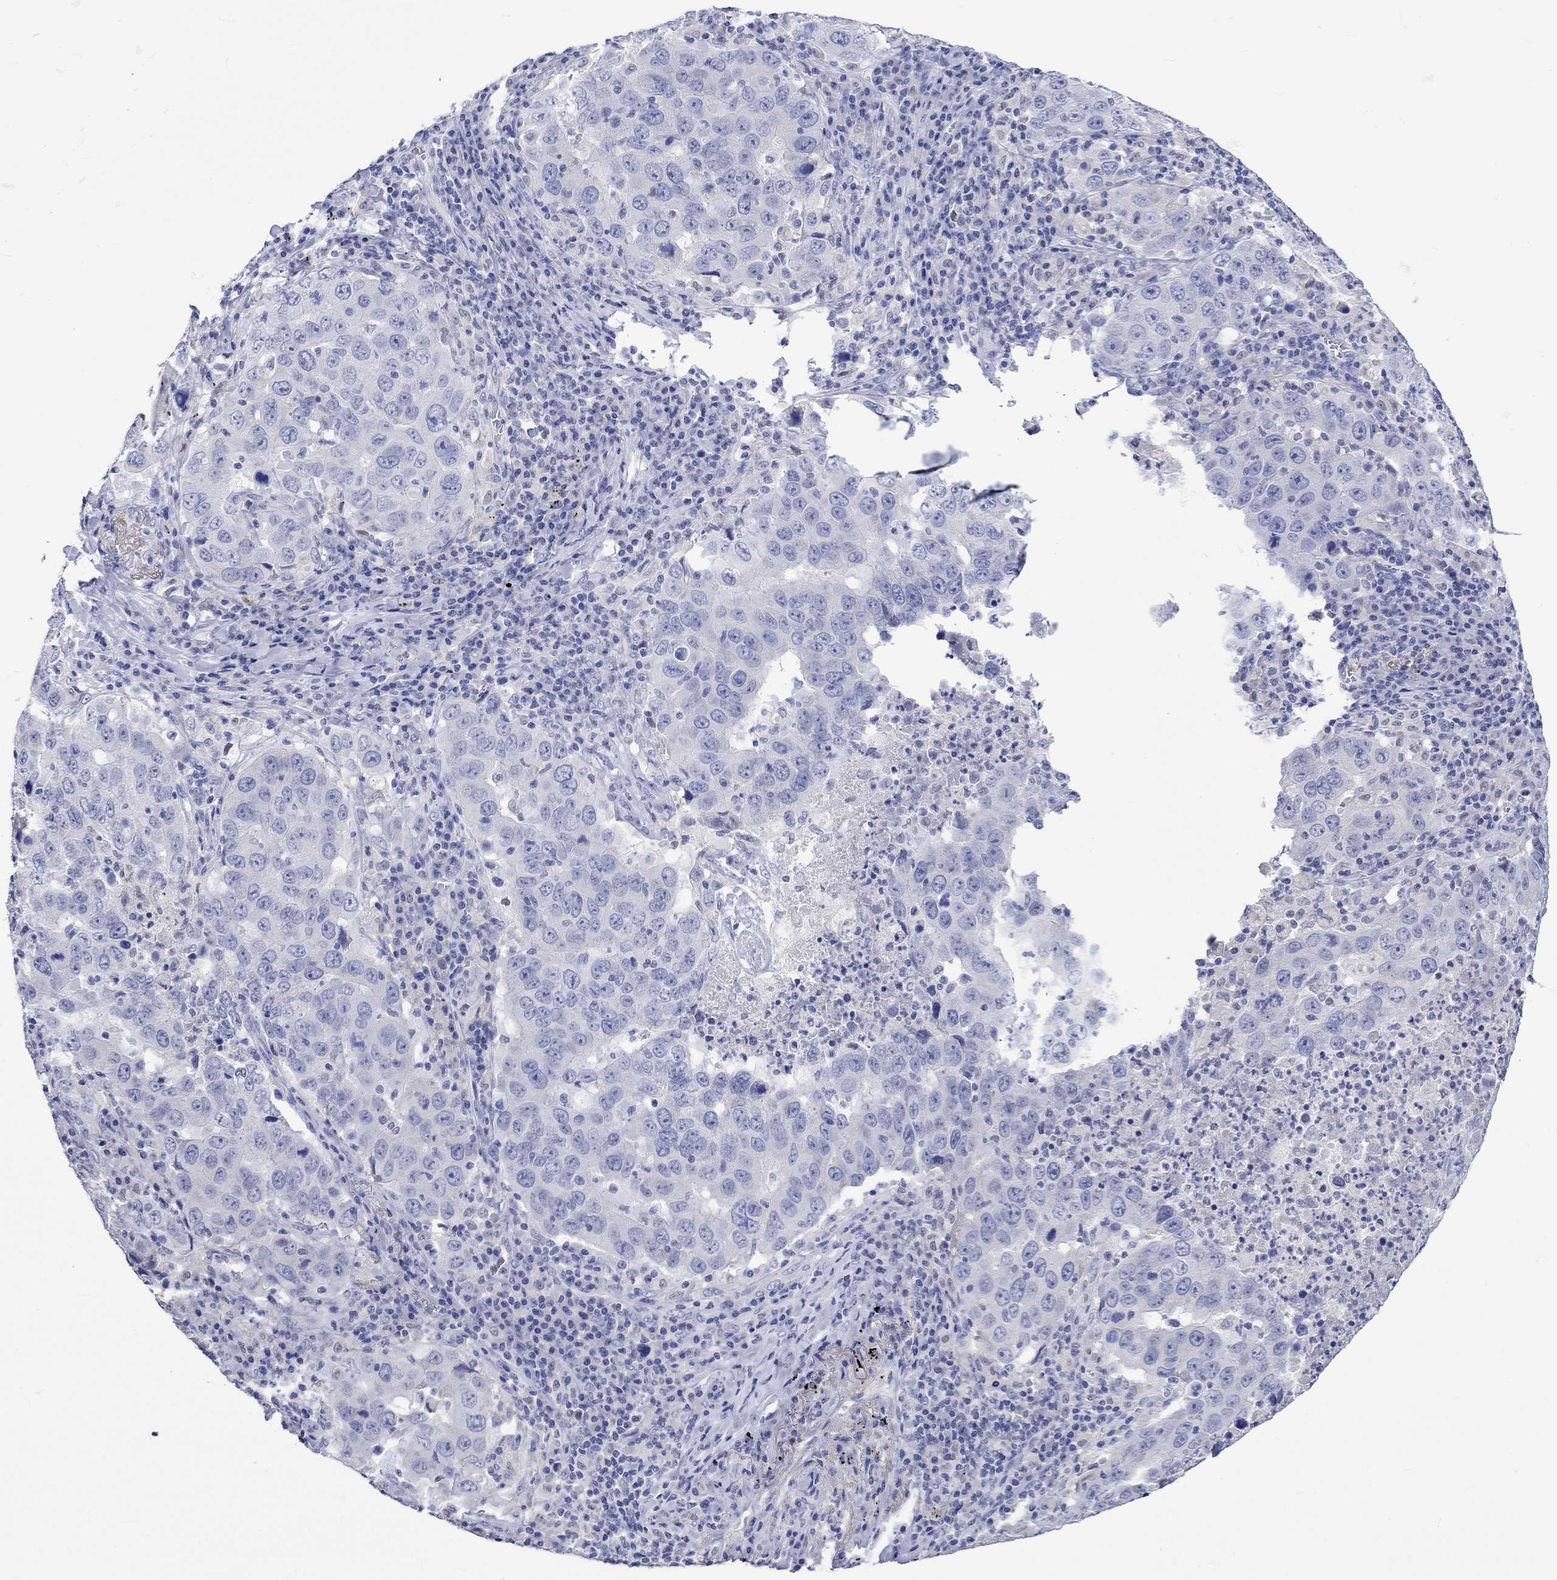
{"staining": {"intensity": "negative", "quantity": "none", "location": "none"}, "tissue": "lung cancer", "cell_type": "Tumor cells", "image_type": "cancer", "snomed": [{"axis": "morphology", "description": "Adenocarcinoma, NOS"}, {"axis": "topography", "description": "Lung"}], "caption": "High power microscopy image of an IHC histopathology image of adenocarcinoma (lung), revealing no significant expression in tumor cells.", "gene": "KLHL35", "patient": {"sex": "male", "age": 73}}